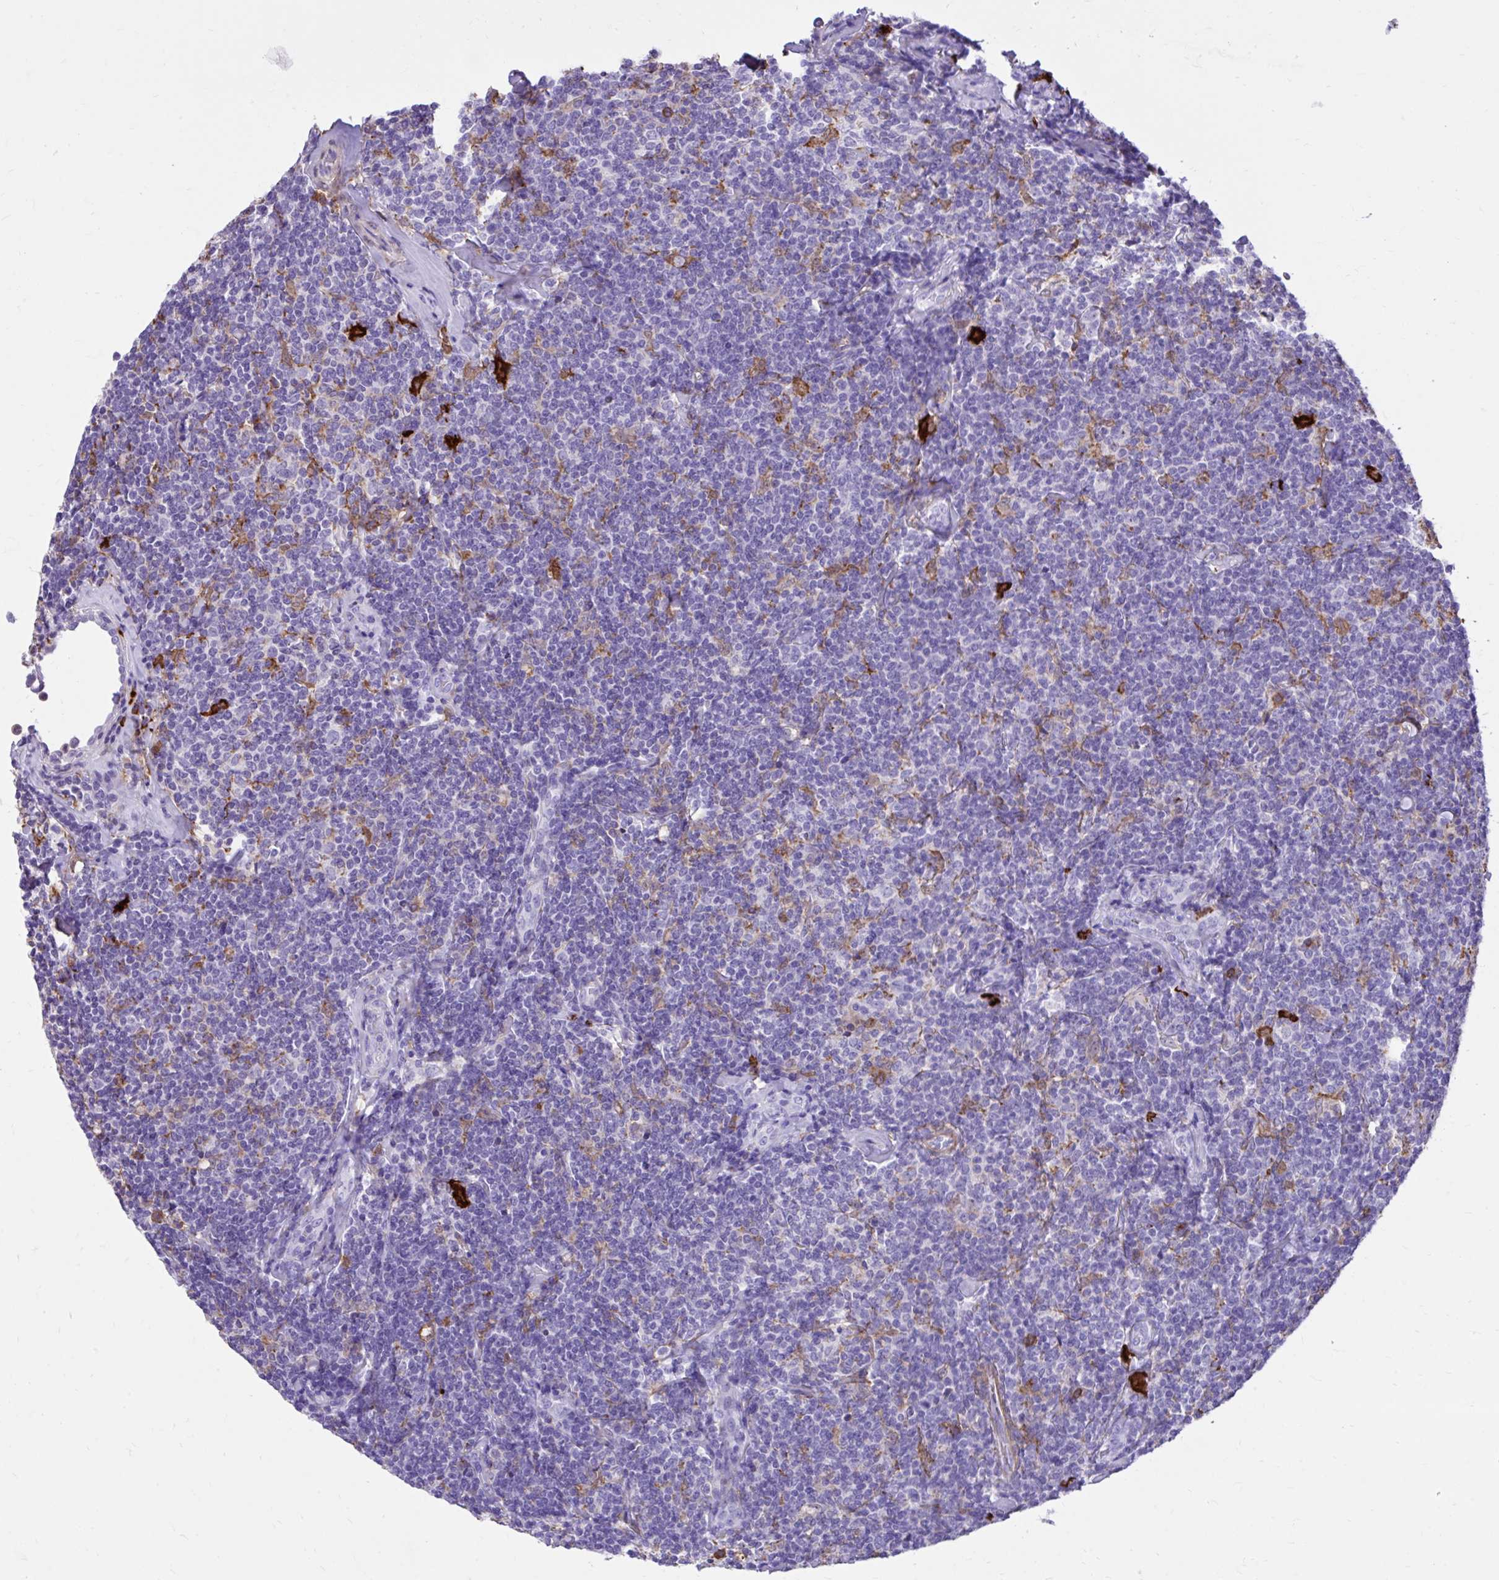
{"staining": {"intensity": "negative", "quantity": "none", "location": "none"}, "tissue": "lymphoma", "cell_type": "Tumor cells", "image_type": "cancer", "snomed": [{"axis": "morphology", "description": "Malignant lymphoma, non-Hodgkin's type, Low grade"}, {"axis": "topography", "description": "Lymph node"}], "caption": "IHC image of lymphoma stained for a protein (brown), which shows no positivity in tumor cells.", "gene": "TLR7", "patient": {"sex": "female", "age": 56}}